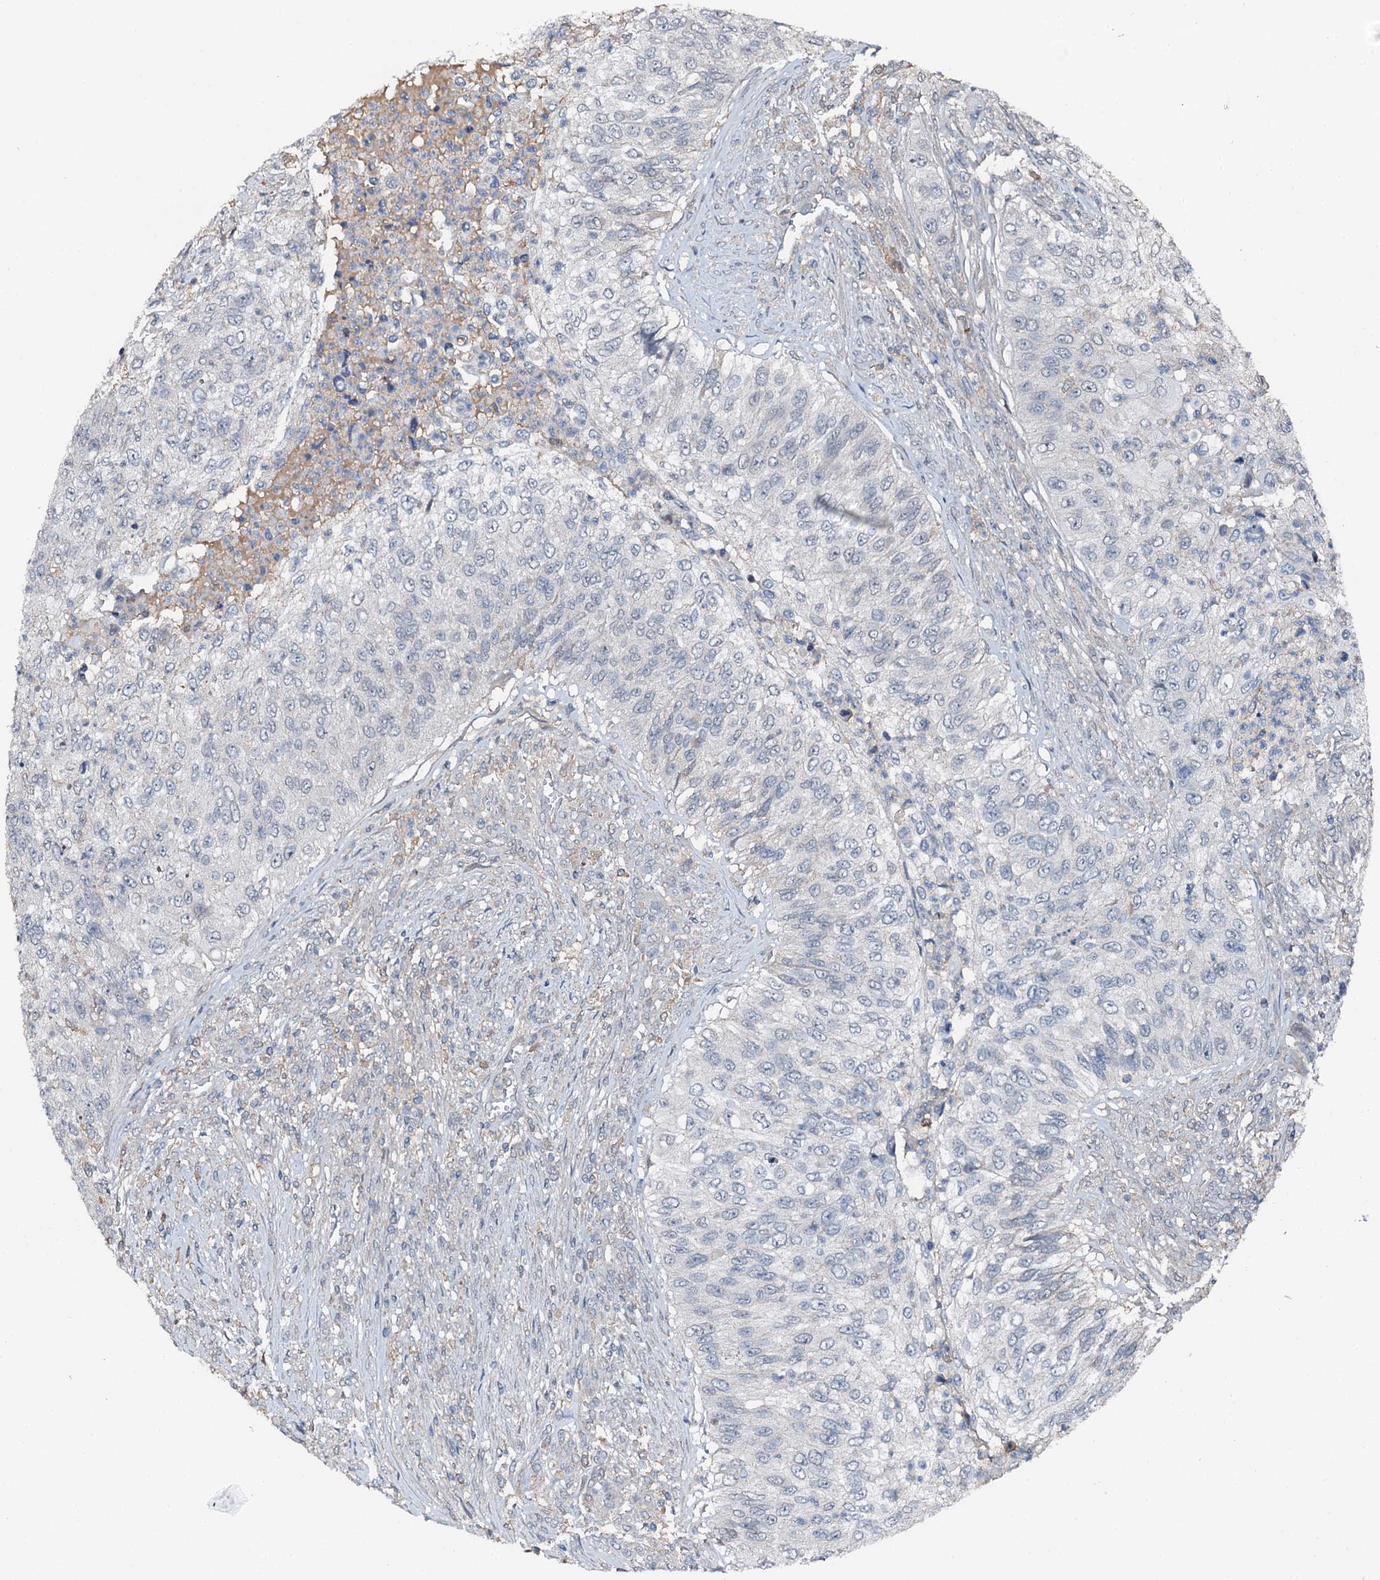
{"staining": {"intensity": "negative", "quantity": "none", "location": "none"}, "tissue": "urothelial cancer", "cell_type": "Tumor cells", "image_type": "cancer", "snomed": [{"axis": "morphology", "description": "Urothelial carcinoma, High grade"}, {"axis": "topography", "description": "Urinary bladder"}], "caption": "Immunohistochemistry (IHC) photomicrograph of neoplastic tissue: human high-grade urothelial carcinoma stained with DAB (3,3'-diaminobenzidine) displays no significant protein positivity in tumor cells.", "gene": "FLYWCH1", "patient": {"sex": "female", "age": 60}}